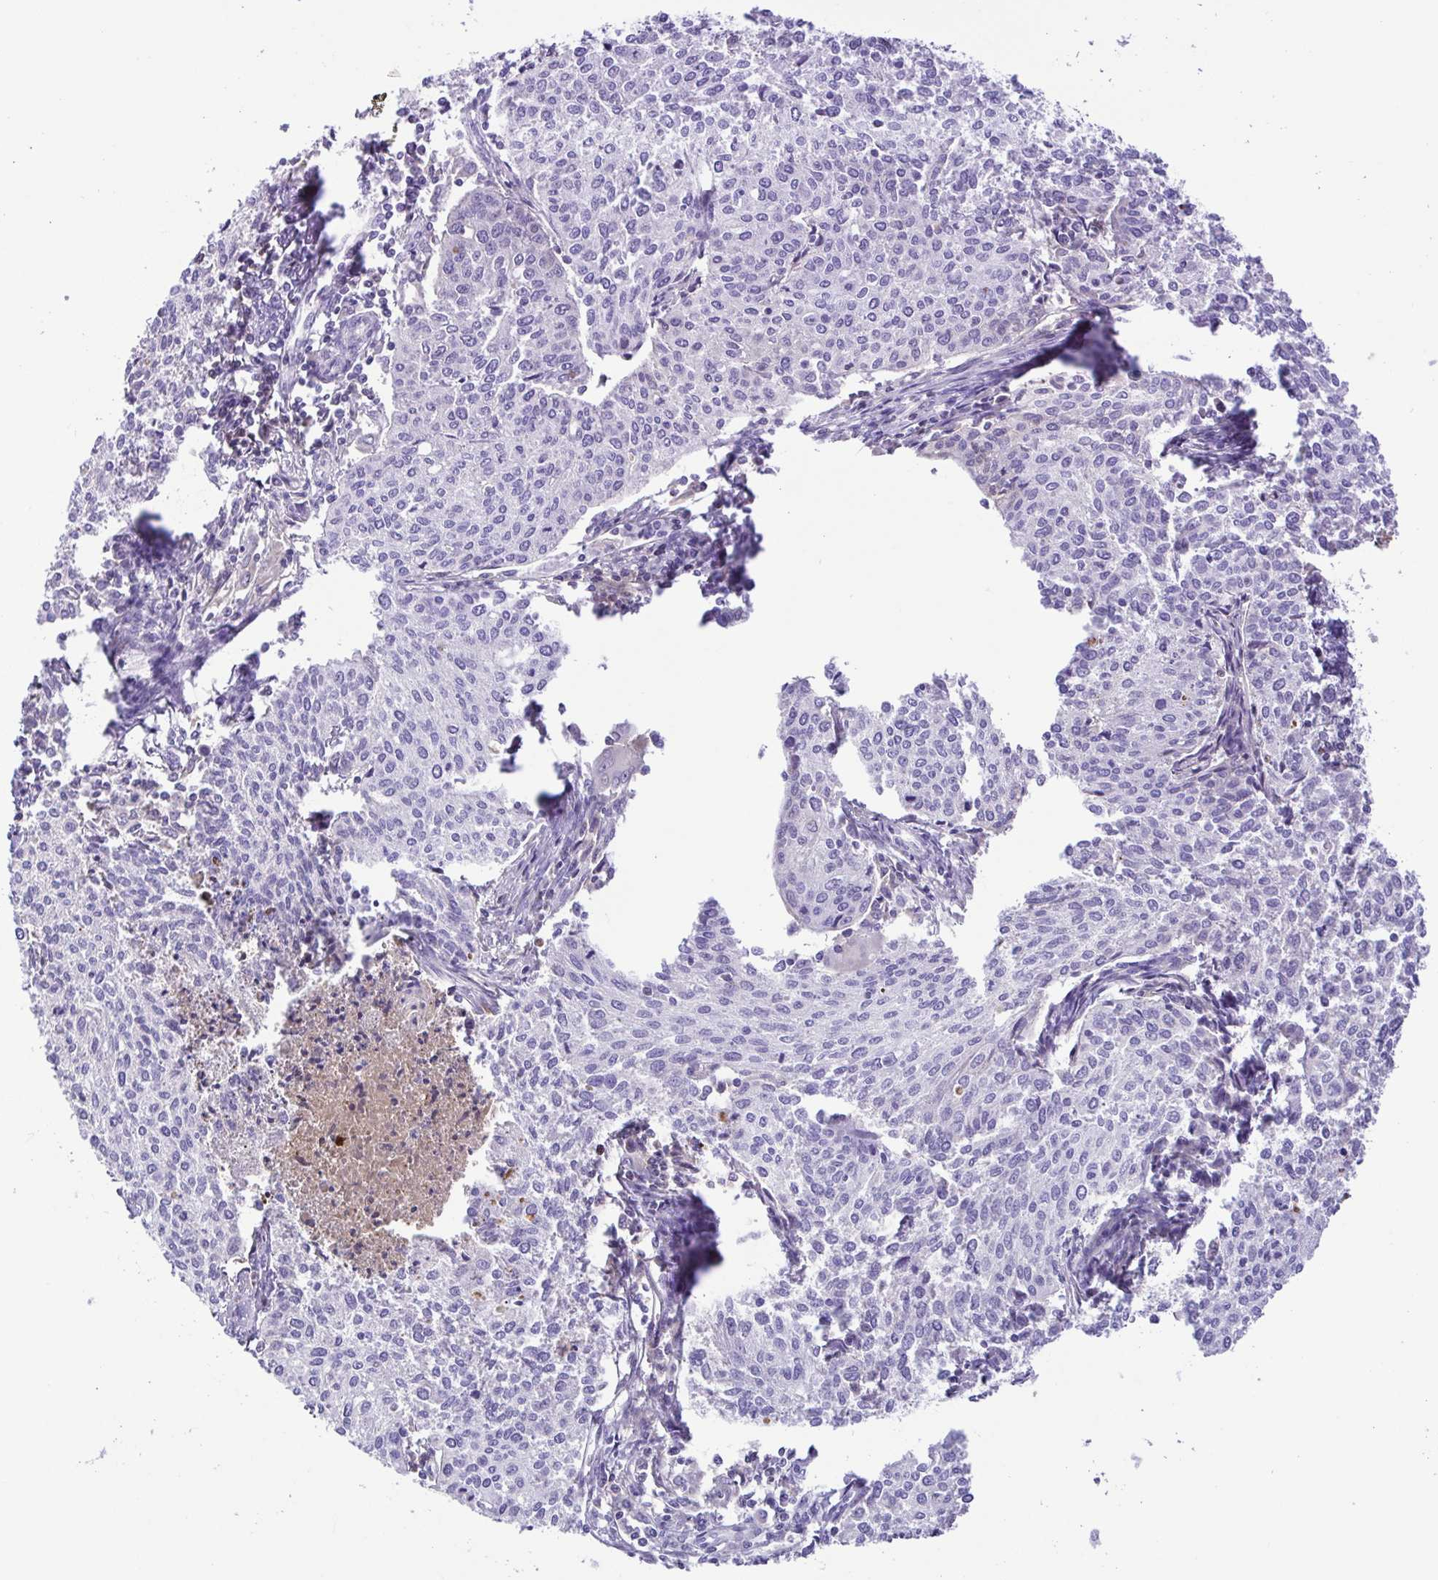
{"staining": {"intensity": "negative", "quantity": "none", "location": "none"}, "tissue": "cervical cancer", "cell_type": "Tumor cells", "image_type": "cancer", "snomed": [{"axis": "morphology", "description": "Squamous cell carcinoma, NOS"}, {"axis": "topography", "description": "Cervix"}], "caption": "Micrograph shows no significant protein expression in tumor cells of cervical squamous cell carcinoma.", "gene": "IGFL1", "patient": {"sex": "female", "age": 38}}